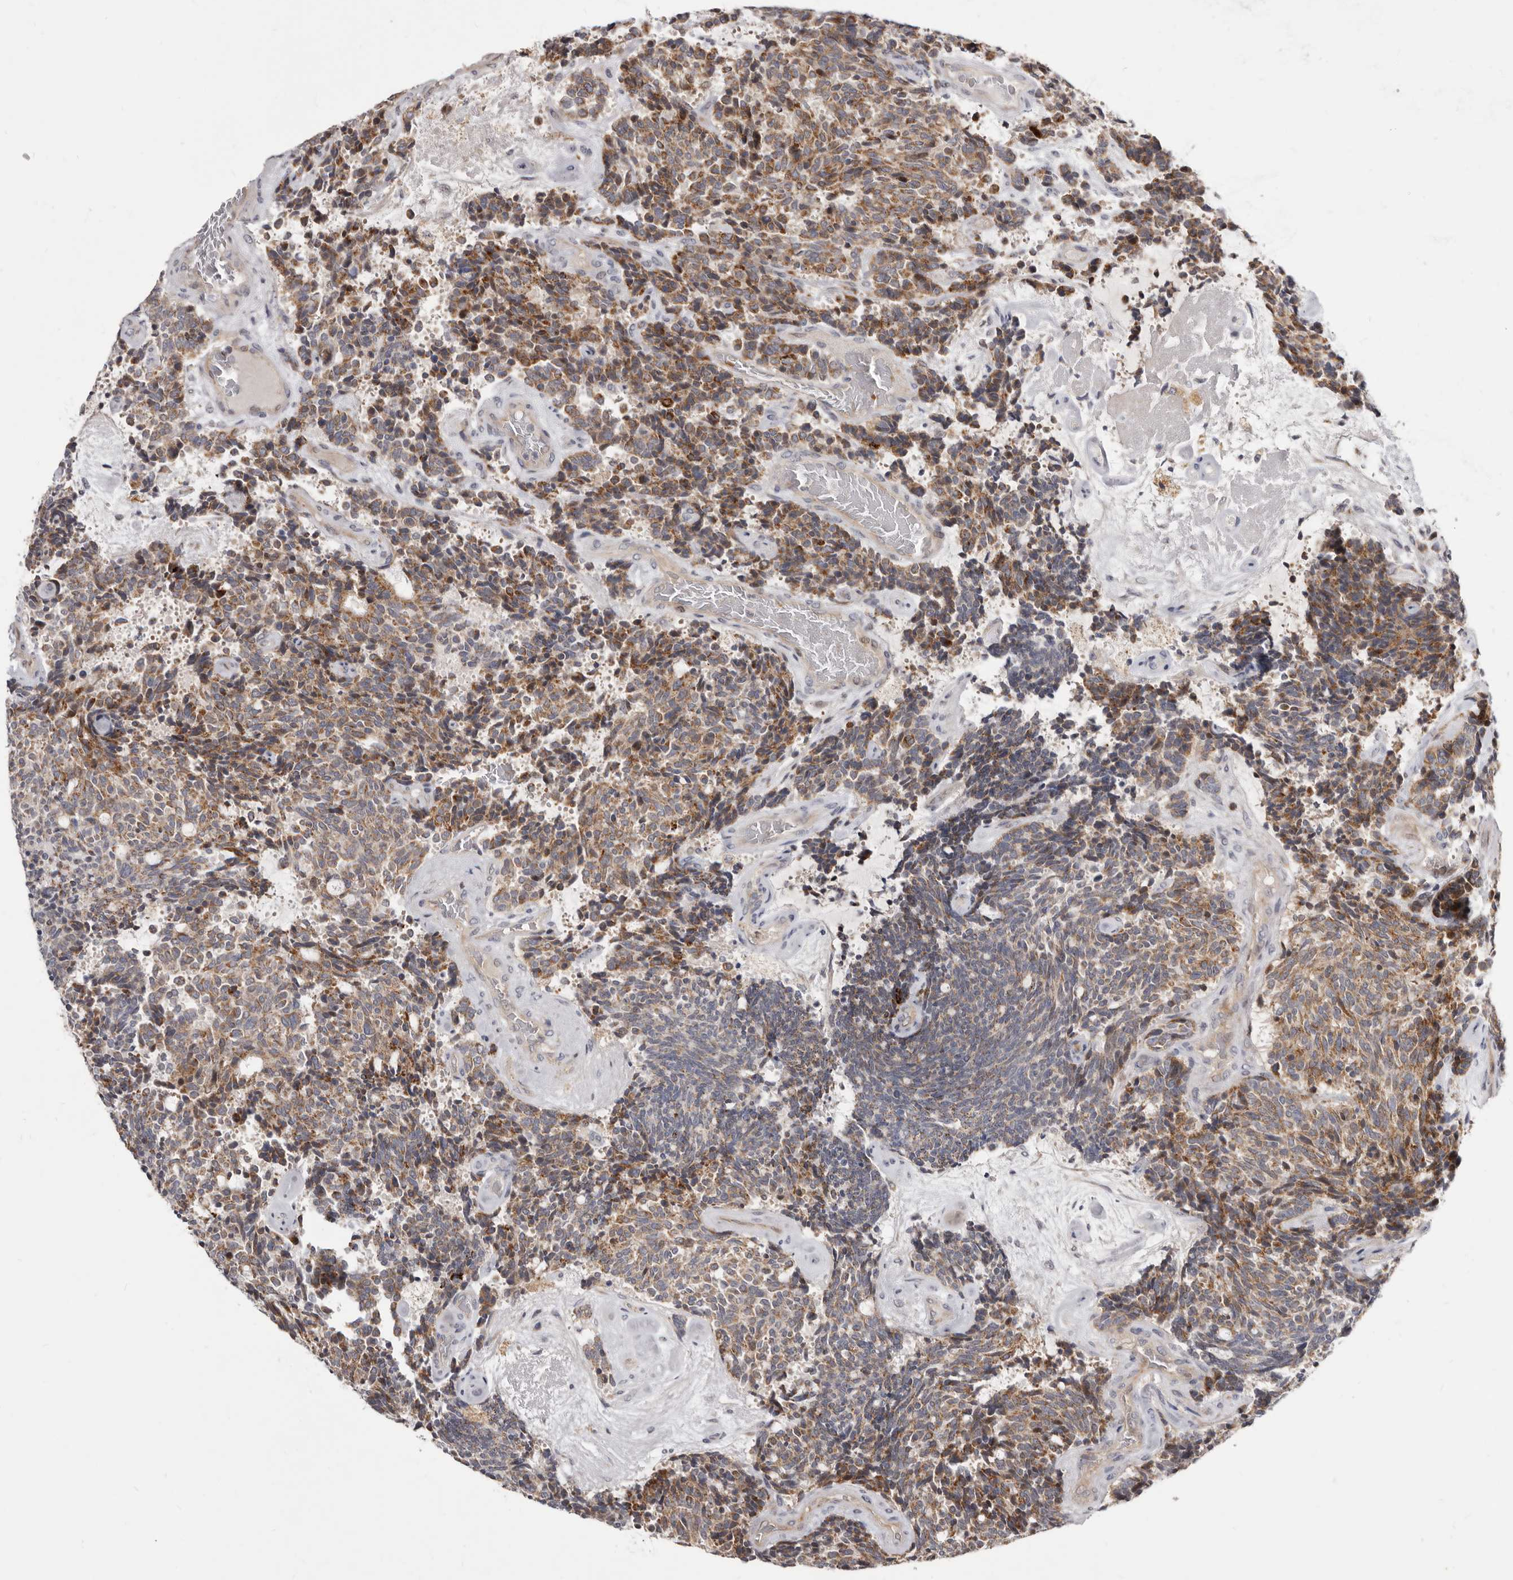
{"staining": {"intensity": "moderate", "quantity": ">75%", "location": "cytoplasmic/membranous"}, "tissue": "carcinoid", "cell_type": "Tumor cells", "image_type": "cancer", "snomed": [{"axis": "morphology", "description": "Carcinoid, malignant, NOS"}, {"axis": "topography", "description": "Pancreas"}], "caption": "A brown stain shows moderate cytoplasmic/membranous positivity of a protein in carcinoid tumor cells.", "gene": "SMC4", "patient": {"sex": "female", "age": 54}}